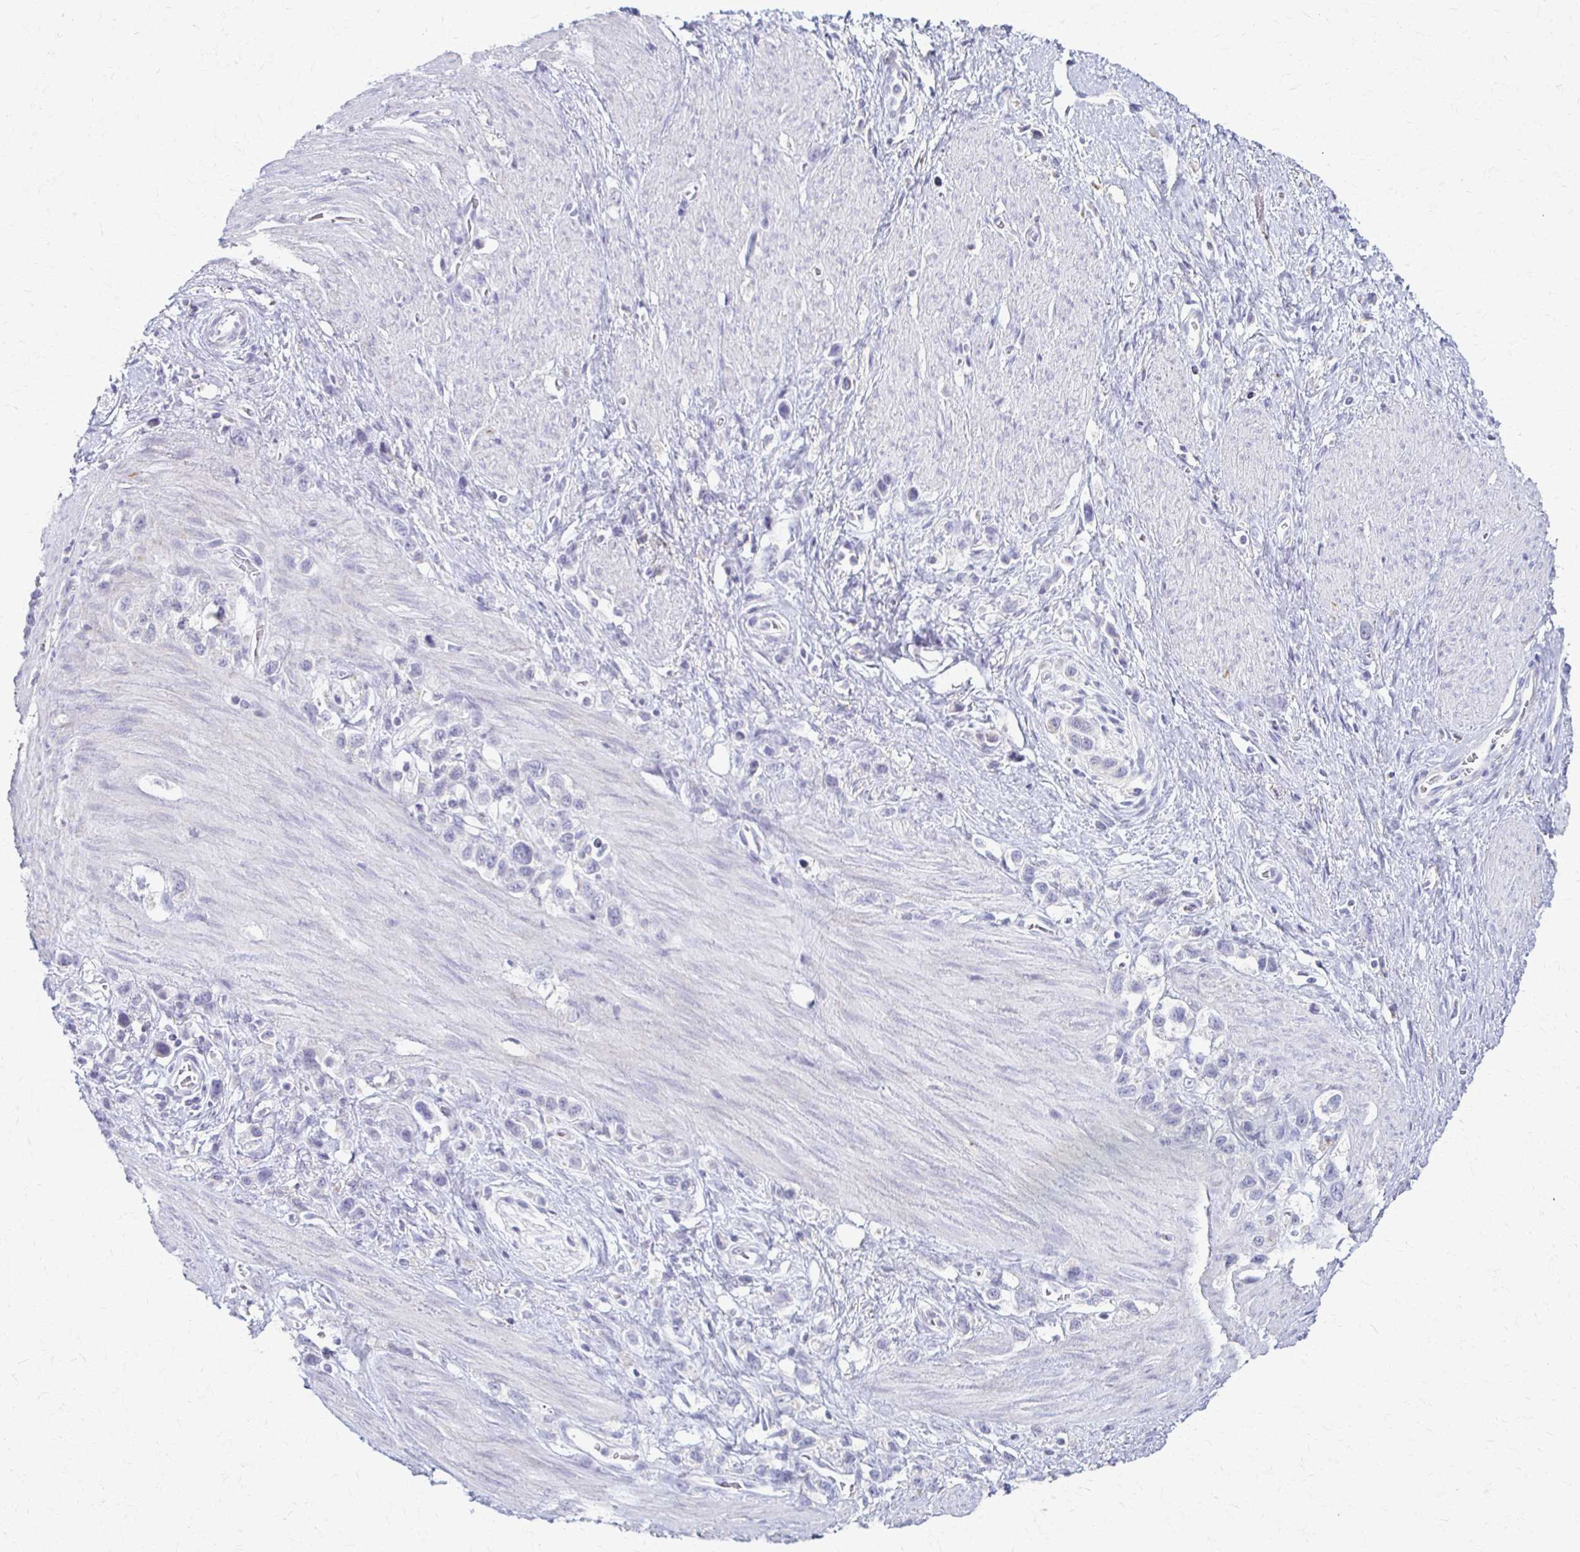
{"staining": {"intensity": "negative", "quantity": "none", "location": "none"}, "tissue": "stomach cancer", "cell_type": "Tumor cells", "image_type": "cancer", "snomed": [{"axis": "morphology", "description": "Adenocarcinoma, NOS"}, {"axis": "topography", "description": "Stomach"}], "caption": "DAB immunohistochemical staining of stomach adenocarcinoma shows no significant staining in tumor cells. Brightfield microscopy of immunohistochemistry (IHC) stained with DAB (3,3'-diaminobenzidine) (brown) and hematoxylin (blue), captured at high magnification.", "gene": "FCGR2B", "patient": {"sex": "female", "age": 65}}